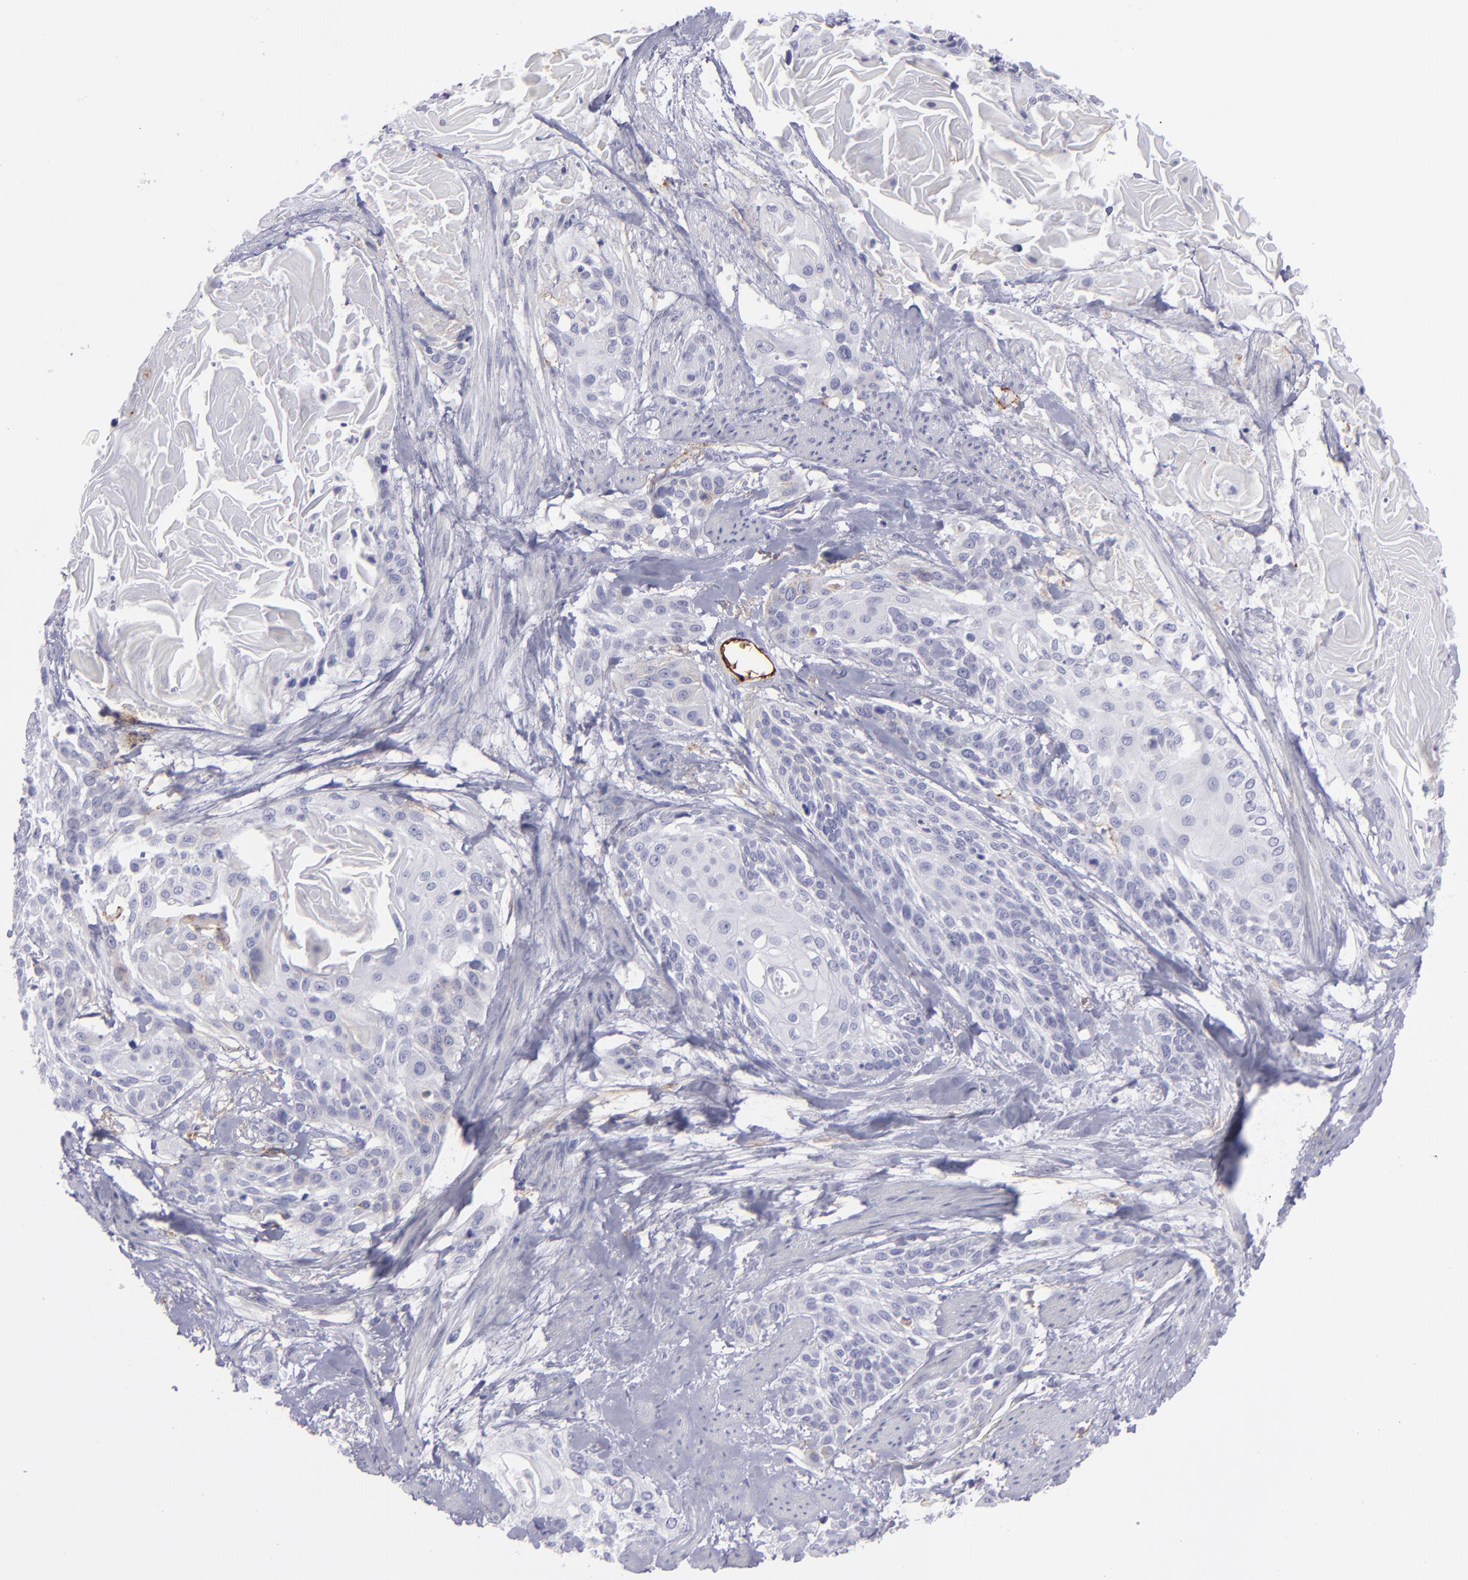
{"staining": {"intensity": "negative", "quantity": "none", "location": "none"}, "tissue": "cervical cancer", "cell_type": "Tumor cells", "image_type": "cancer", "snomed": [{"axis": "morphology", "description": "Squamous cell carcinoma, NOS"}, {"axis": "topography", "description": "Cervix"}], "caption": "Immunohistochemistry (IHC) of cervical cancer (squamous cell carcinoma) reveals no staining in tumor cells.", "gene": "ACE", "patient": {"sex": "female", "age": 57}}